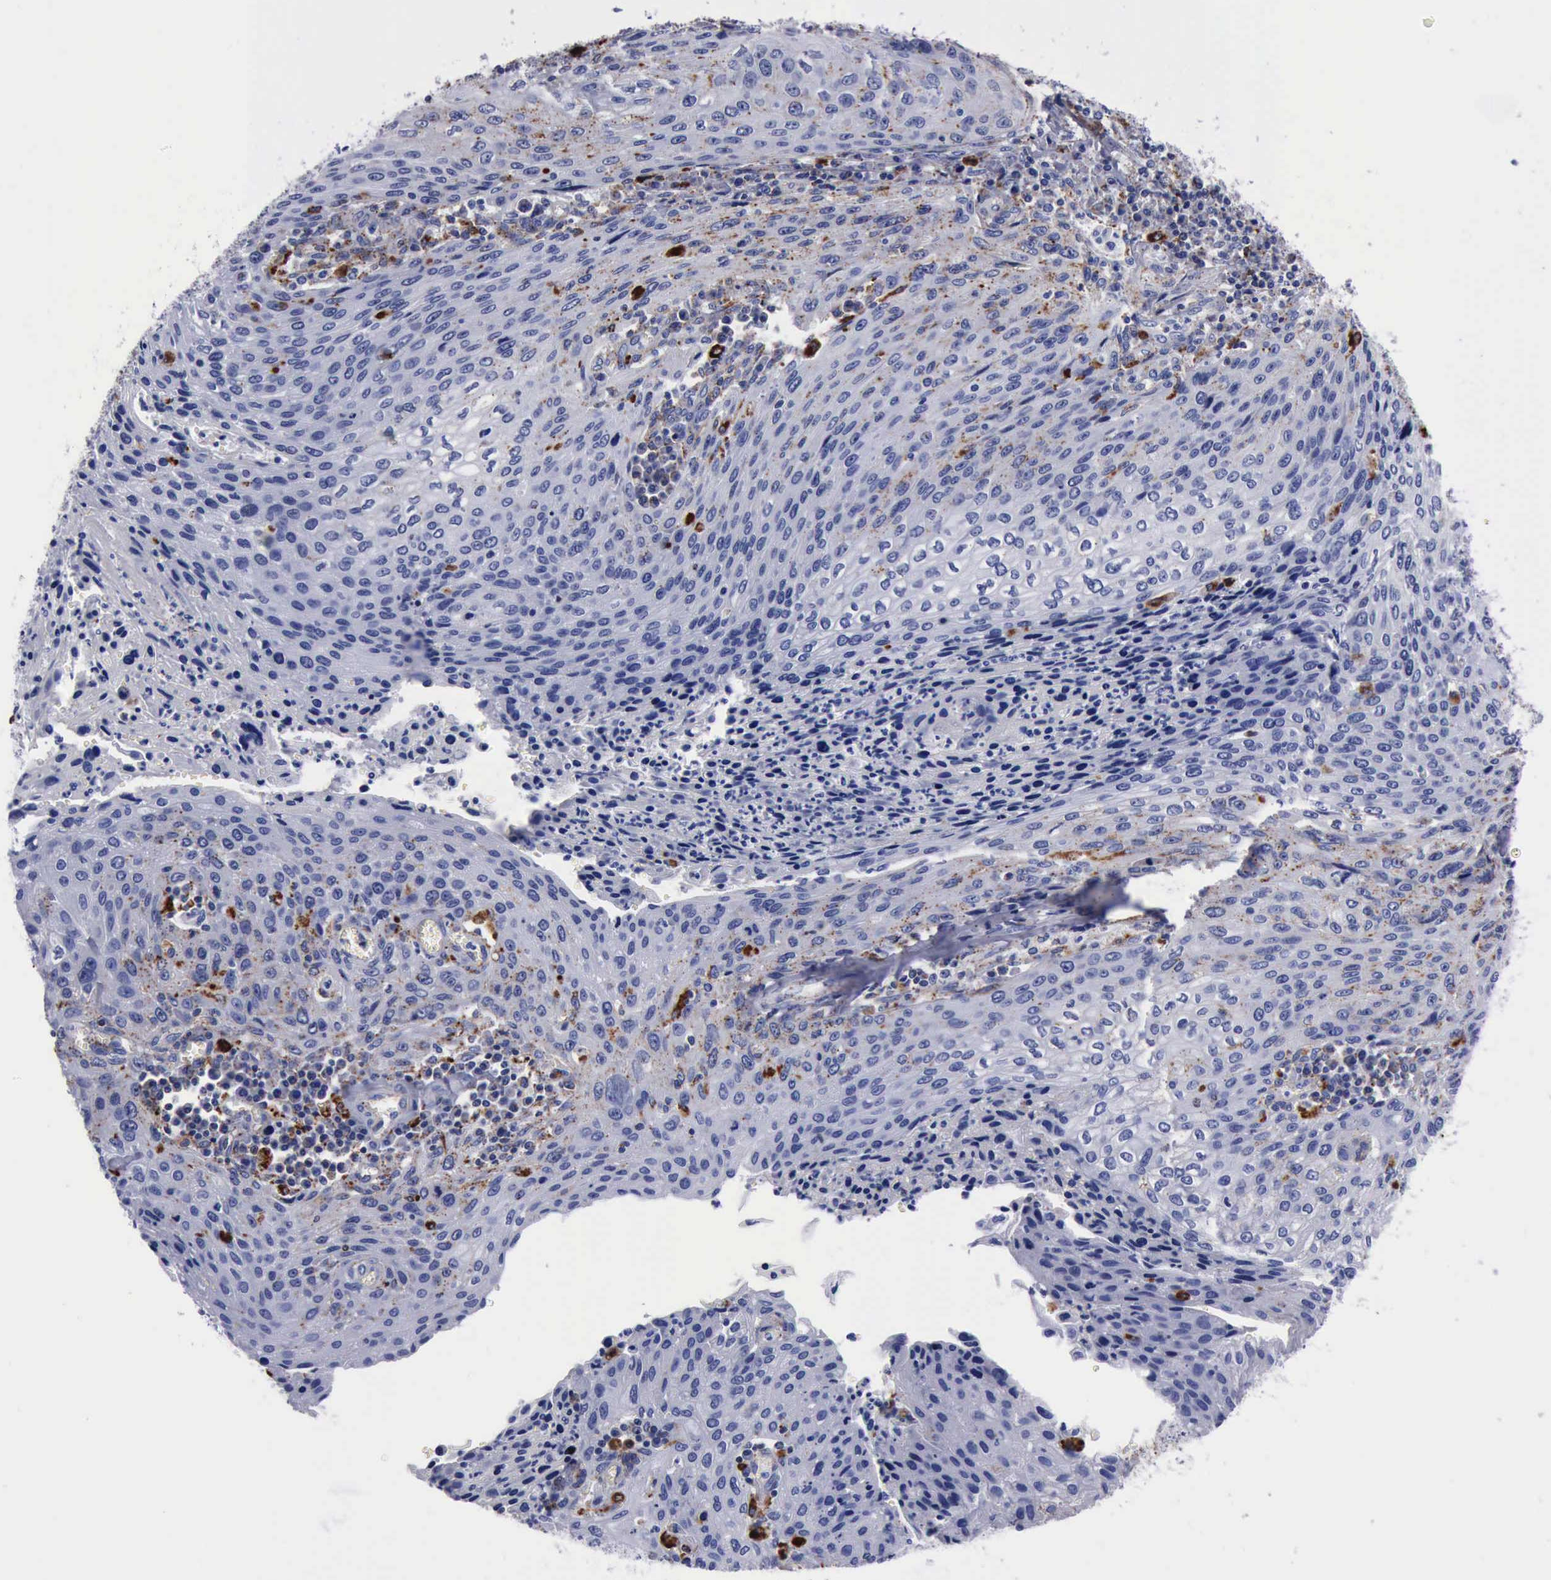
{"staining": {"intensity": "moderate", "quantity": "<25%", "location": "cytoplasmic/membranous,nuclear"}, "tissue": "cervical cancer", "cell_type": "Tumor cells", "image_type": "cancer", "snomed": [{"axis": "morphology", "description": "Squamous cell carcinoma, NOS"}, {"axis": "topography", "description": "Cervix"}], "caption": "Protein staining demonstrates moderate cytoplasmic/membranous and nuclear positivity in approximately <25% of tumor cells in cervical cancer.", "gene": "CTSD", "patient": {"sex": "female", "age": 32}}